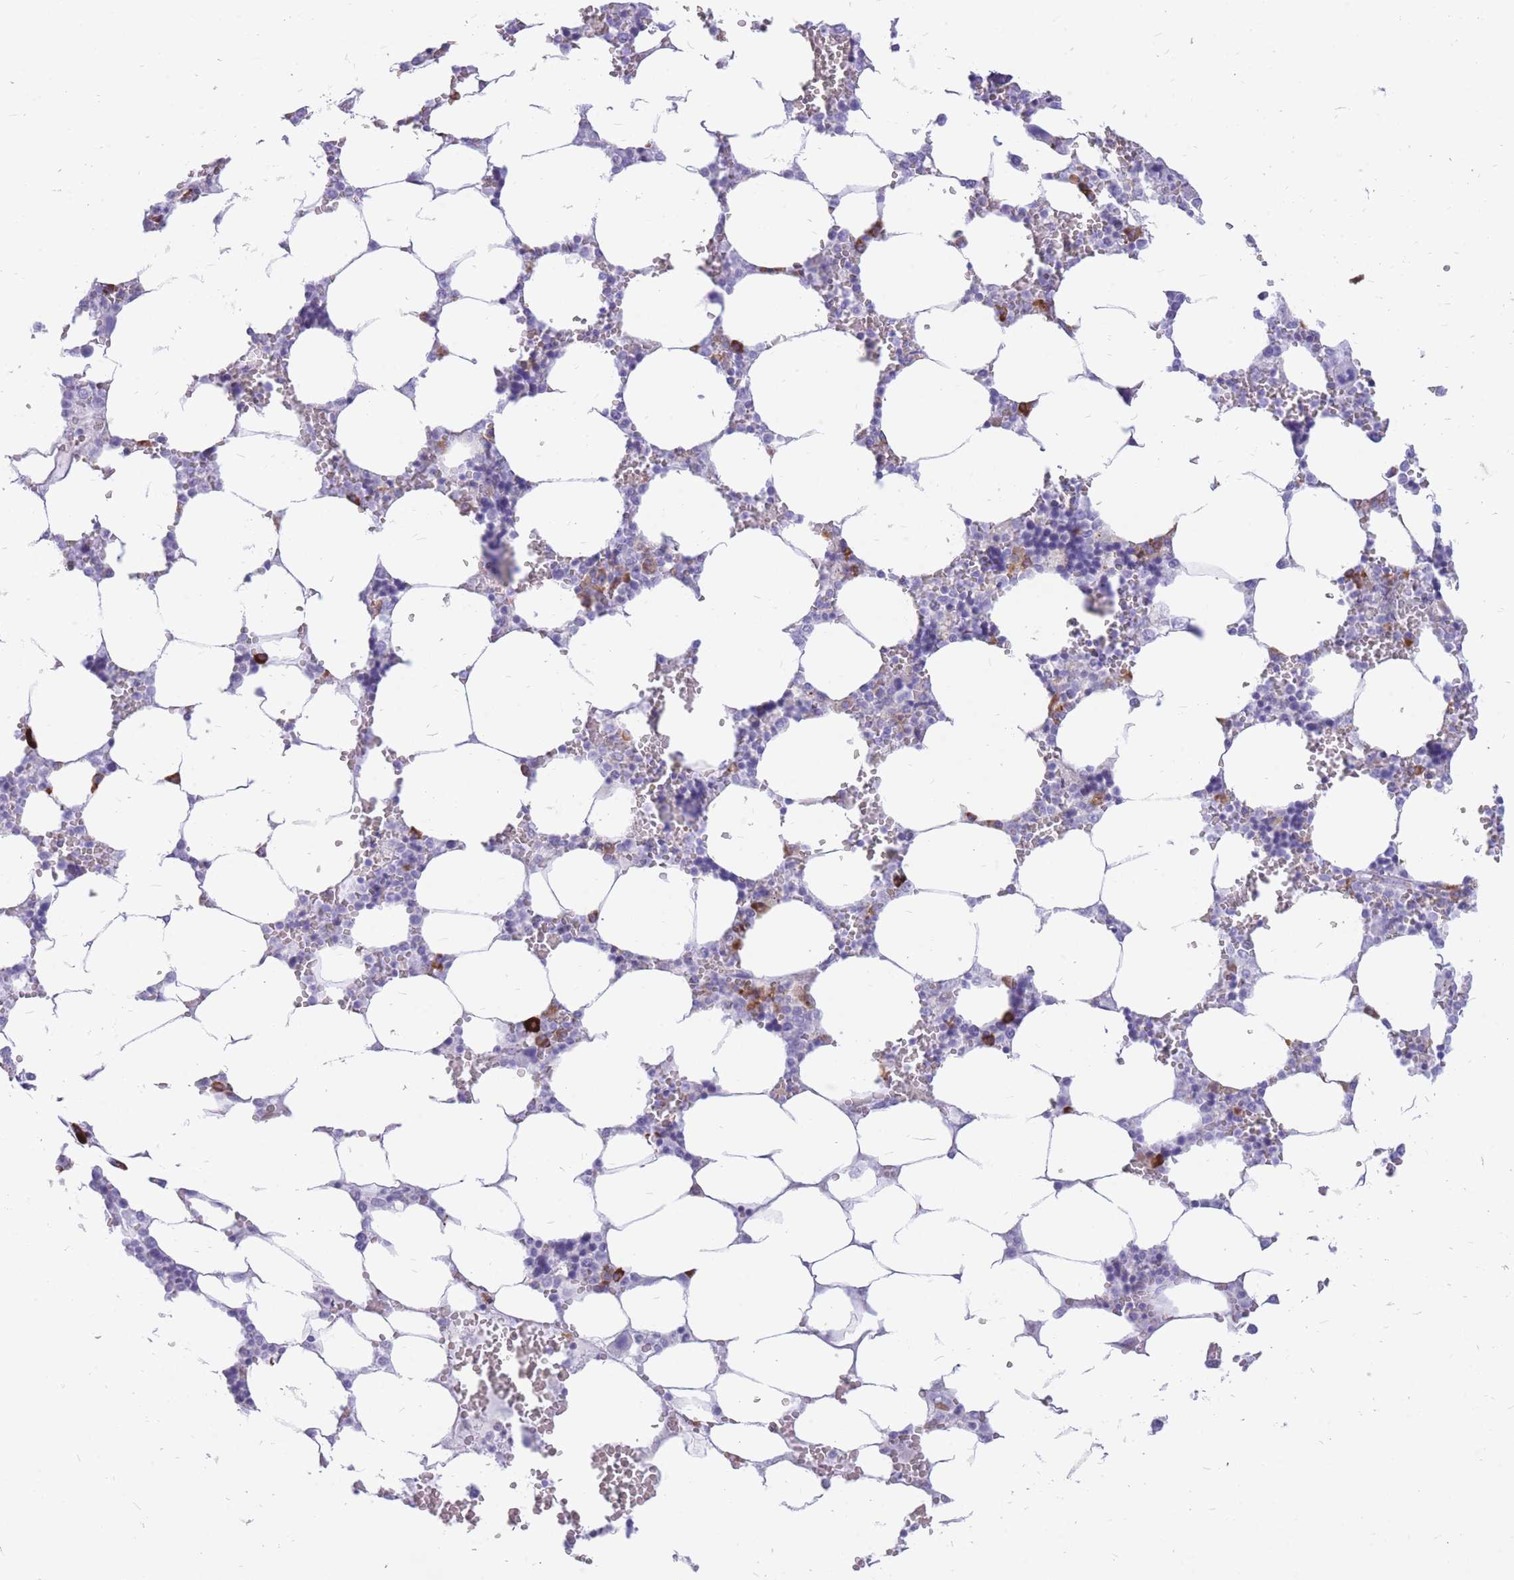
{"staining": {"intensity": "strong", "quantity": "<25%", "location": "cytoplasmic/membranous"}, "tissue": "bone marrow", "cell_type": "Hematopoietic cells", "image_type": "normal", "snomed": [{"axis": "morphology", "description": "Normal tissue, NOS"}, {"axis": "topography", "description": "Bone marrow"}], "caption": "Strong cytoplasmic/membranous staining for a protein is appreciated in approximately <25% of hematopoietic cells of benign bone marrow using immunohistochemistry.", "gene": "ZFP37", "patient": {"sex": "male", "age": 64}}